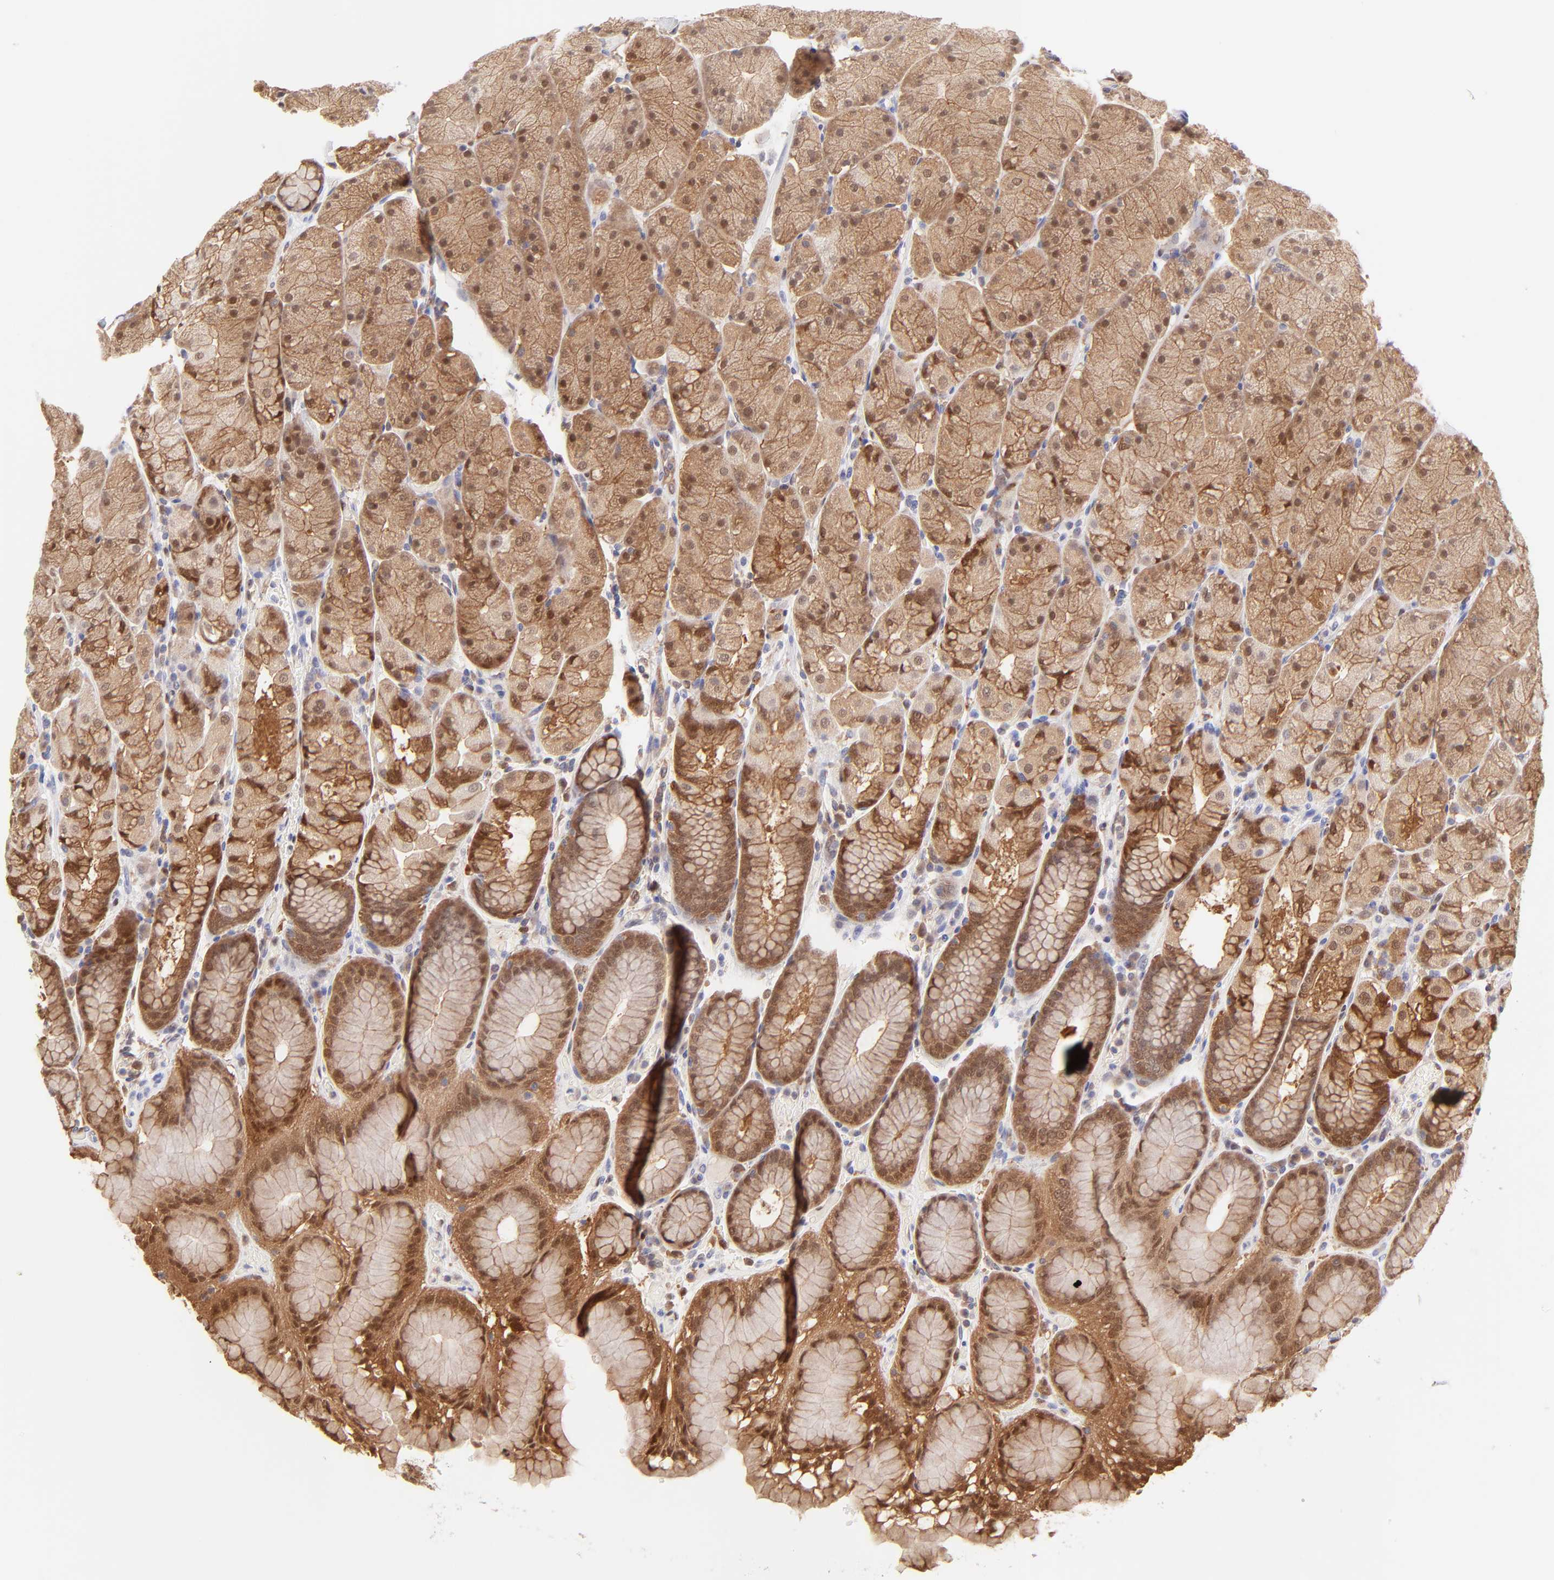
{"staining": {"intensity": "moderate", "quantity": "25%-75%", "location": "cytoplasmic/membranous,nuclear"}, "tissue": "stomach", "cell_type": "Glandular cells", "image_type": "normal", "snomed": [{"axis": "morphology", "description": "Normal tissue, NOS"}, {"axis": "topography", "description": "Stomach, upper"}, {"axis": "topography", "description": "Stomach"}], "caption": "A medium amount of moderate cytoplasmic/membranous,nuclear staining is present in approximately 25%-75% of glandular cells in normal stomach. The staining was performed using DAB to visualize the protein expression in brown, while the nuclei were stained in blue with hematoxylin (Magnification: 20x).", "gene": "HYAL1", "patient": {"sex": "male", "age": 76}}